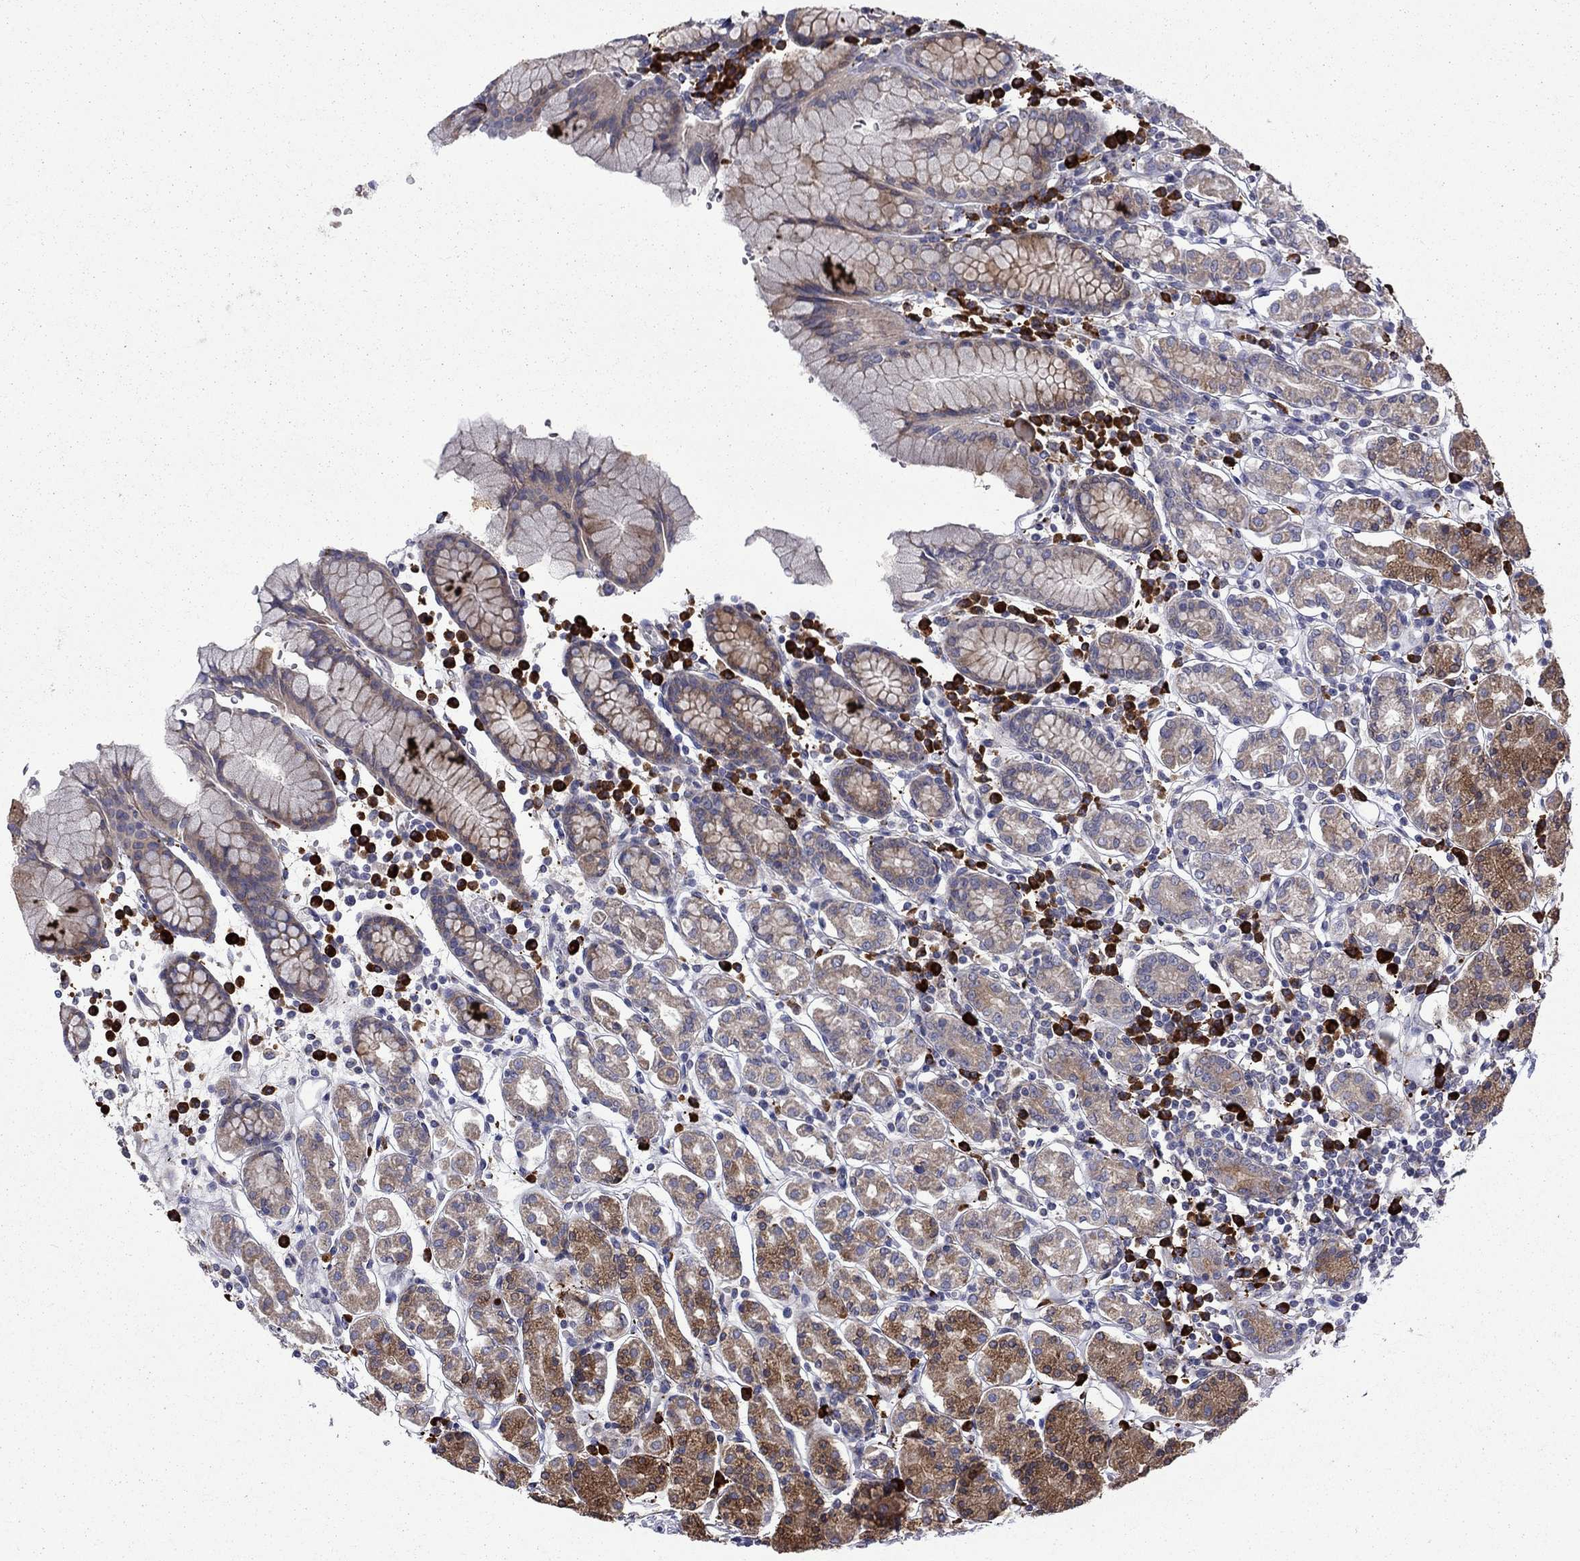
{"staining": {"intensity": "strong", "quantity": "25%-75%", "location": "cytoplasmic/membranous"}, "tissue": "stomach", "cell_type": "Glandular cells", "image_type": "normal", "snomed": [{"axis": "morphology", "description": "Normal tissue, NOS"}, {"axis": "topography", "description": "Stomach, upper"}, {"axis": "topography", "description": "Stomach"}], "caption": "Glandular cells demonstrate high levels of strong cytoplasmic/membranous expression in approximately 25%-75% of cells in benign stomach. (DAB (3,3'-diaminobenzidine) IHC, brown staining for protein, blue staining for nuclei).", "gene": "ASNS", "patient": {"sex": "male", "age": 62}}